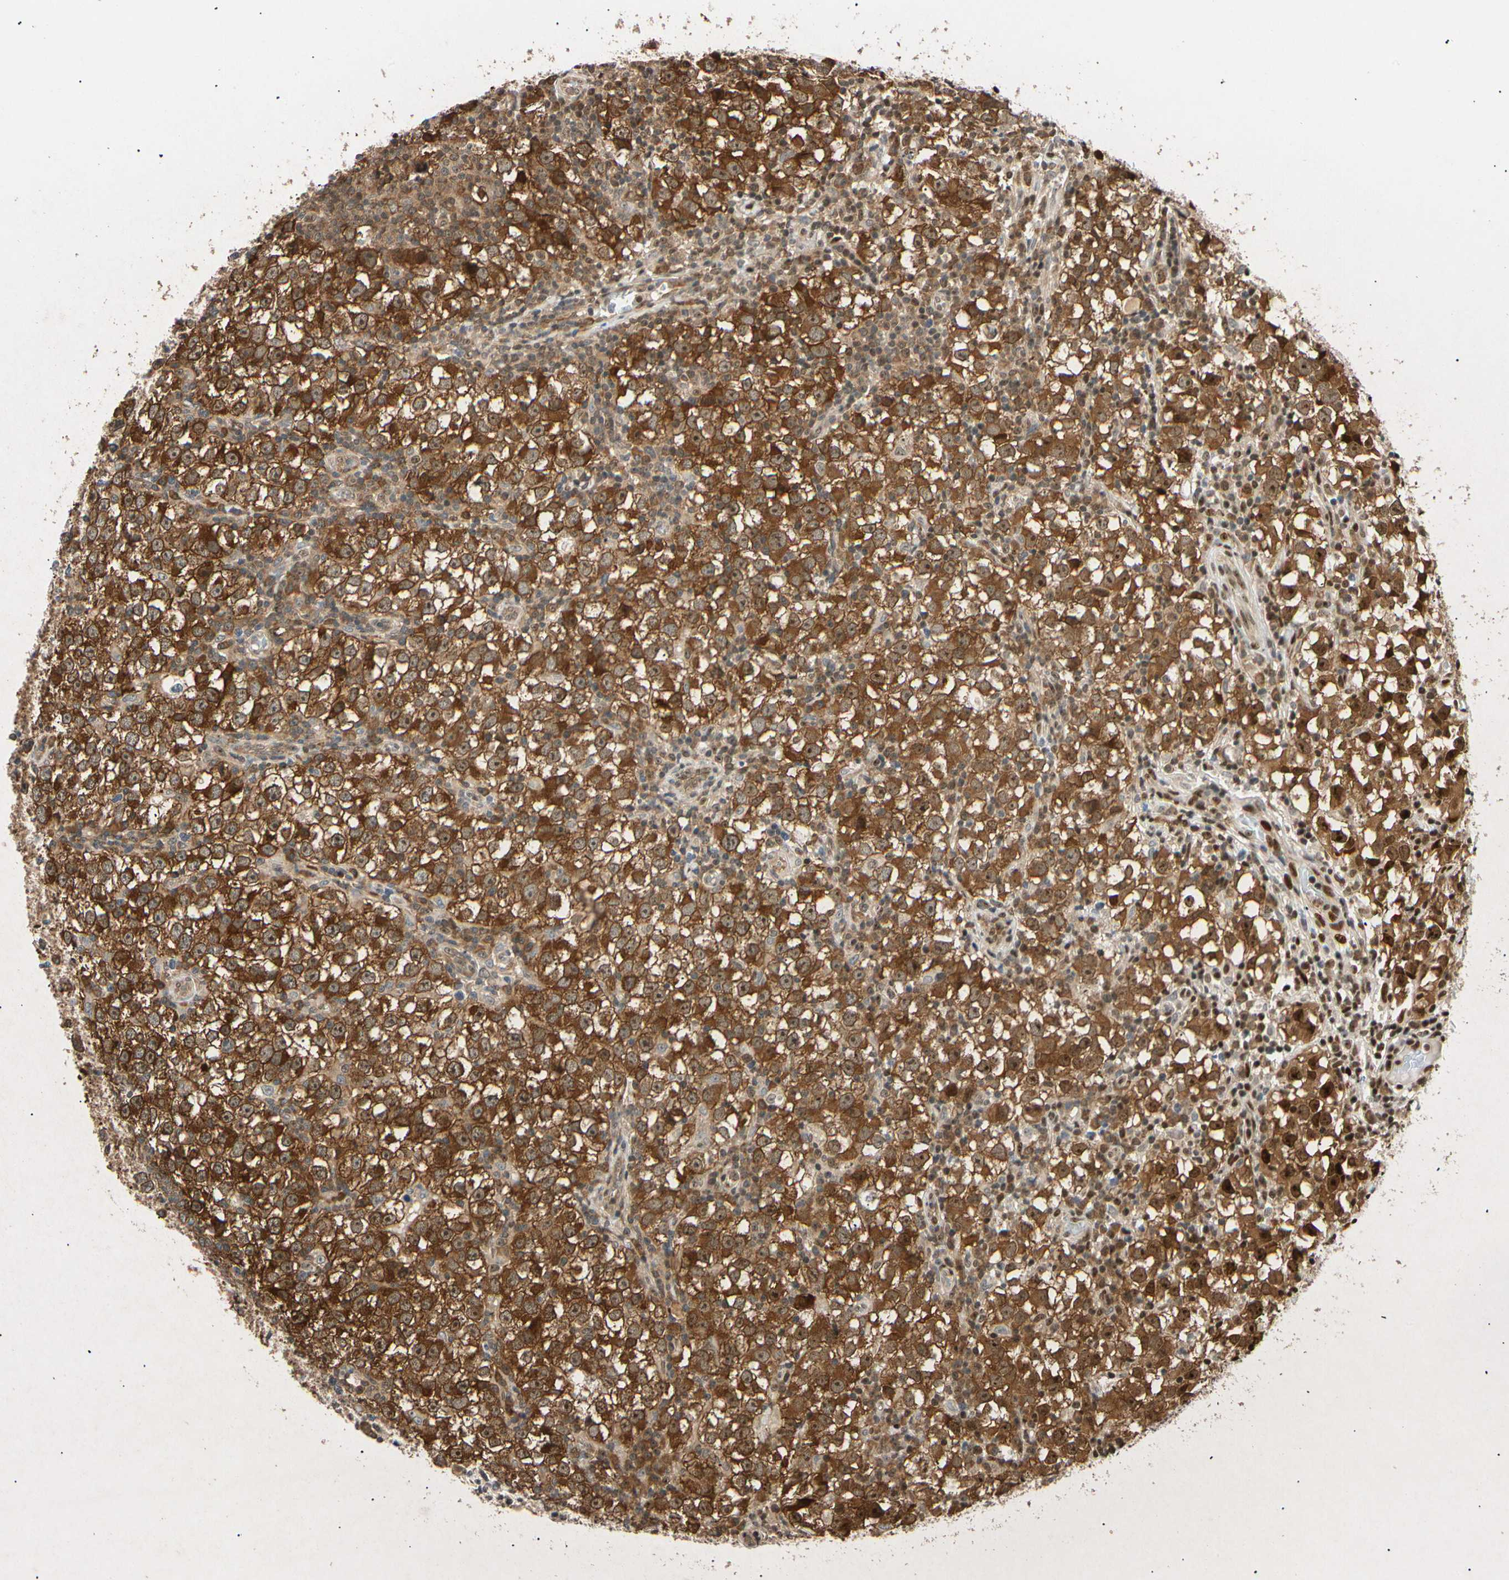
{"staining": {"intensity": "strong", "quantity": ">75%", "location": "cytoplasmic/membranous"}, "tissue": "testis cancer", "cell_type": "Tumor cells", "image_type": "cancer", "snomed": [{"axis": "morphology", "description": "Seminoma, NOS"}, {"axis": "topography", "description": "Testis"}], "caption": "Seminoma (testis) tissue exhibits strong cytoplasmic/membranous staining in about >75% of tumor cells", "gene": "EIF1AX", "patient": {"sex": "male", "age": 65}}